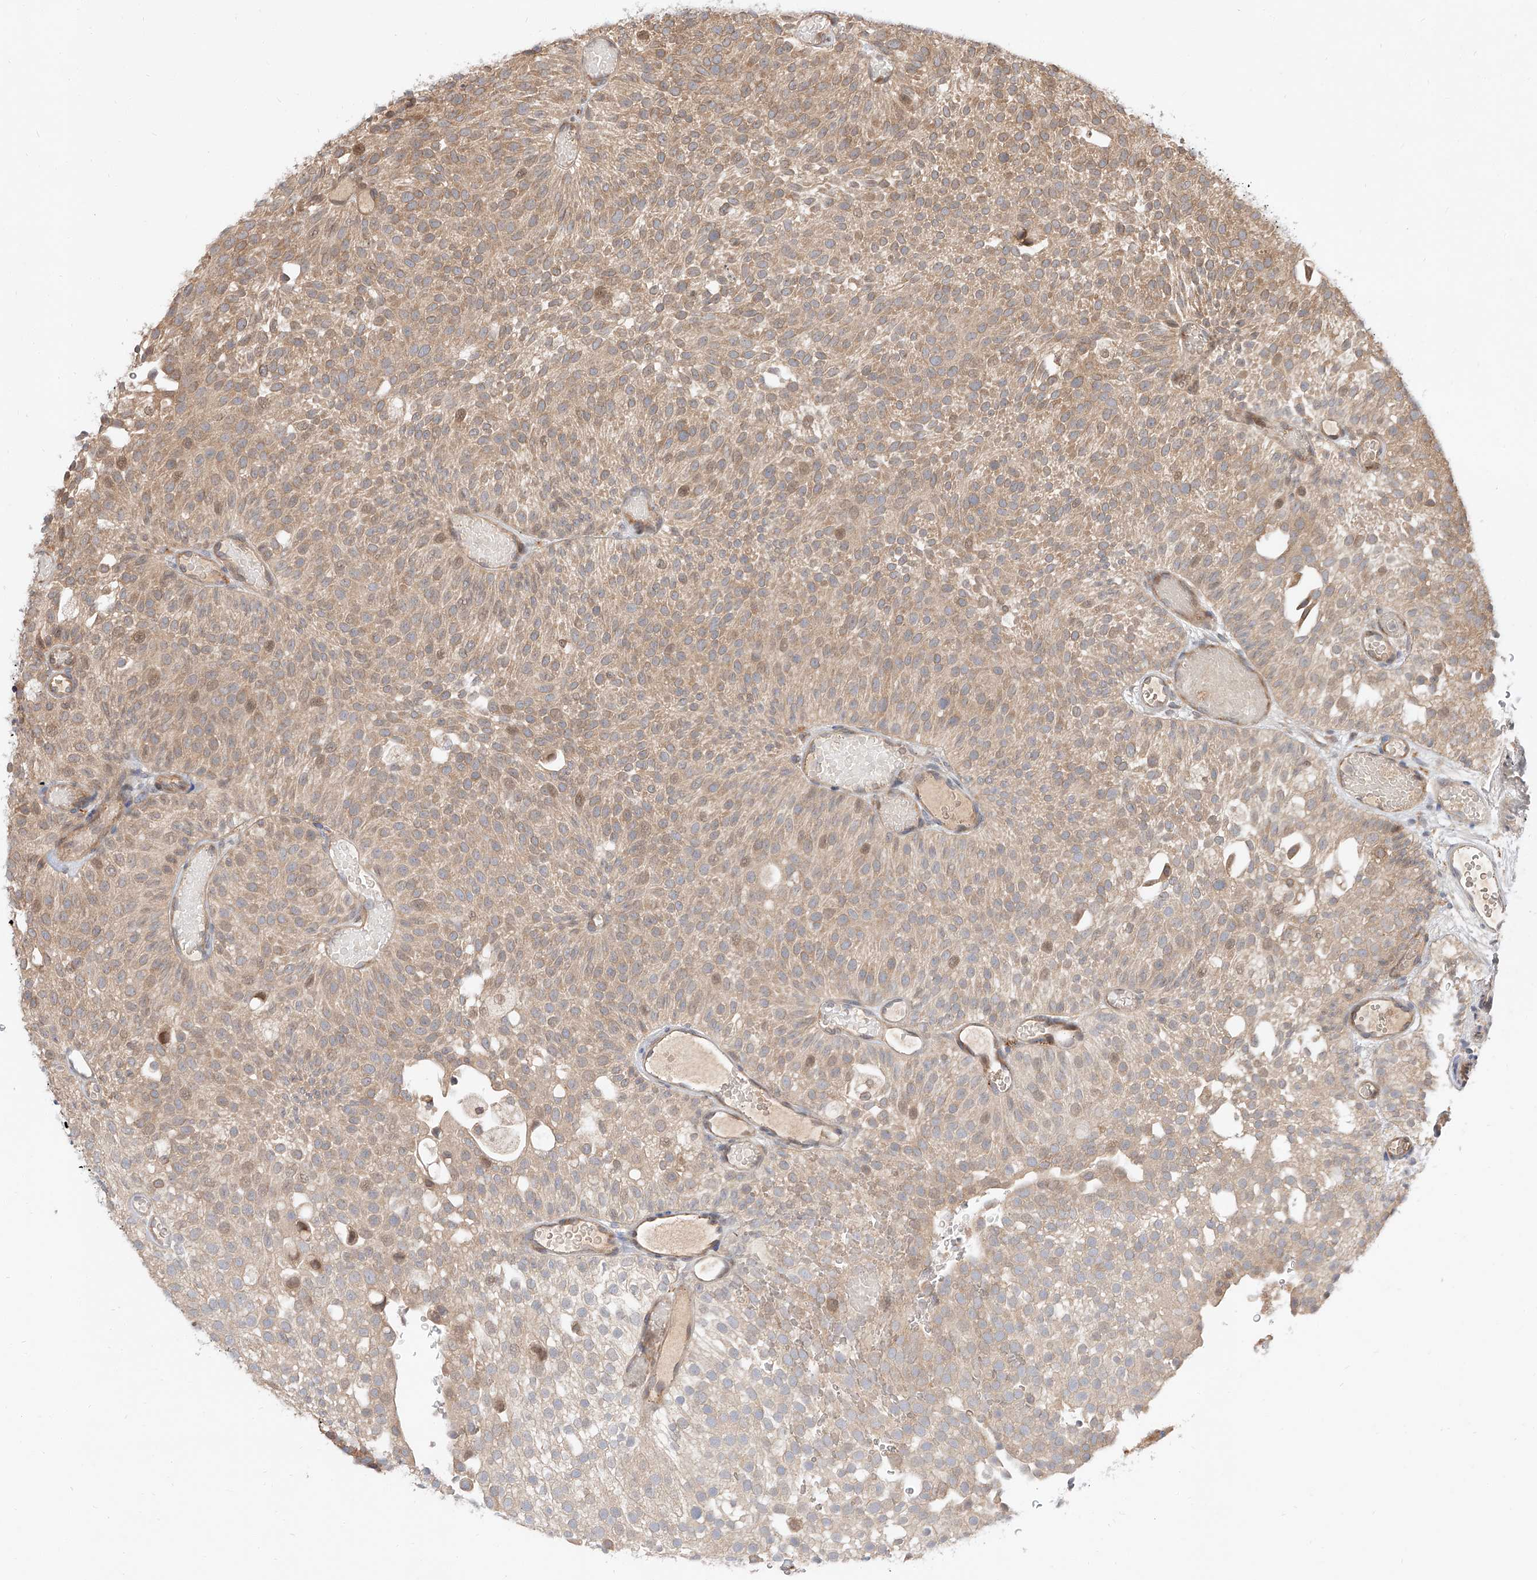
{"staining": {"intensity": "weak", "quantity": ">75%", "location": "cytoplasmic/membranous,nuclear"}, "tissue": "urothelial cancer", "cell_type": "Tumor cells", "image_type": "cancer", "snomed": [{"axis": "morphology", "description": "Urothelial carcinoma, Low grade"}, {"axis": "topography", "description": "Urinary bladder"}], "caption": "Brown immunohistochemical staining in human urothelial cancer exhibits weak cytoplasmic/membranous and nuclear expression in approximately >75% of tumor cells. The protein is stained brown, and the nuclei are stained in blue (DAB (3,3'-diaminobenzidine) IHC with brightfield microscopy, high magnification).", "gene": "DIRAS3", "patient": {"sex": "male", "age": 78}}